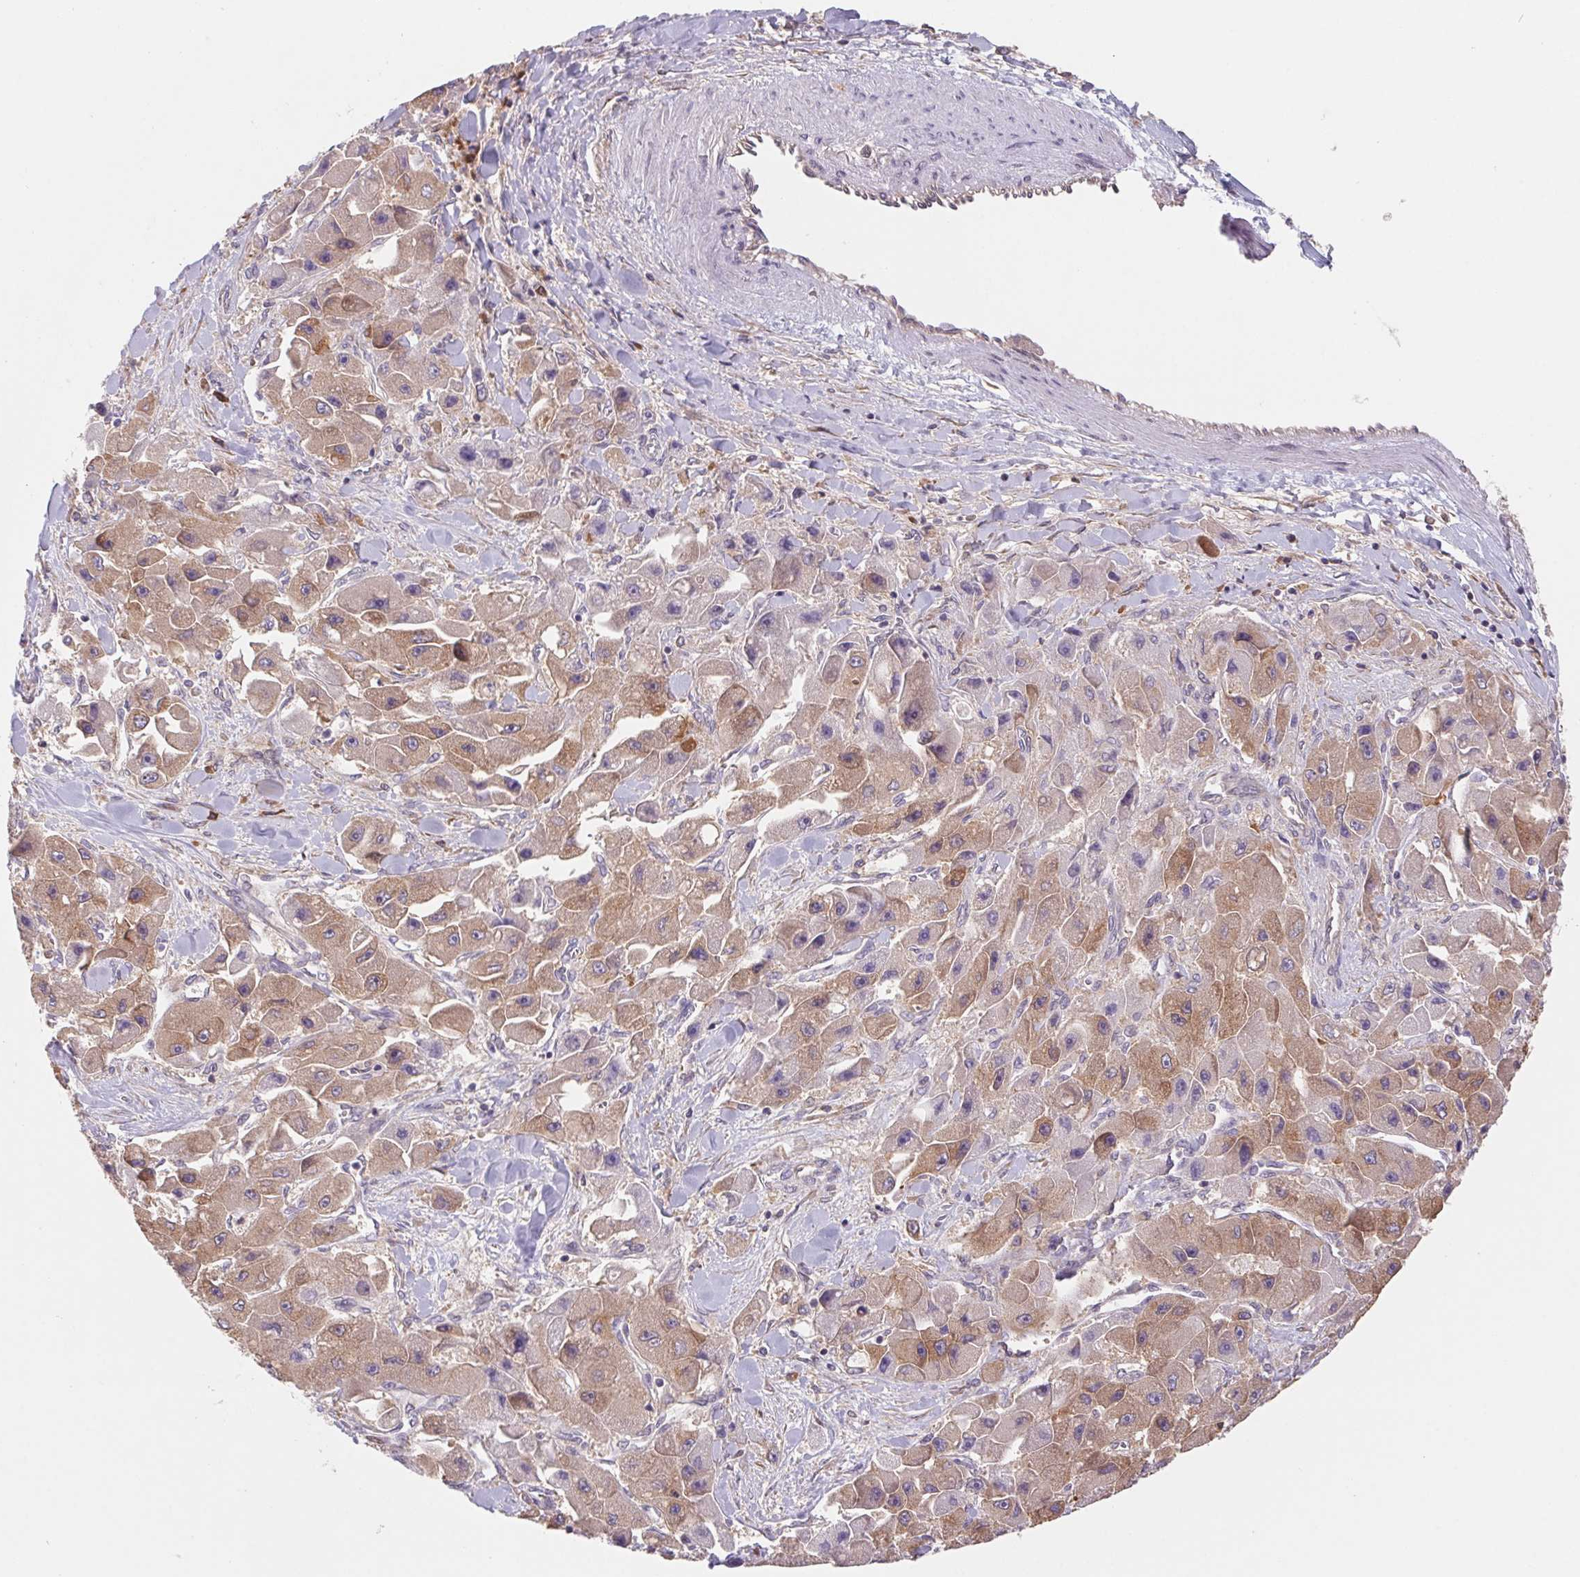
{"staining": {"intensity": "weak", "quantity": ">75%", "location": "cytoplasmic/membranous"}, "tissue": "liver cancer", "cell_type": "Tumor cells", "image_type": "cancer", "snomed": [{"axis": "morphology", "description": "Carcinoma, Hepatocellular, NOS"}, {"axis": "topography", "description": "Liver"}], "caption": "Human liver cancer stained with a brown dye shows weak cytoplasmic/membranous positive staining in approximately >75% of tumor cells.", "gene": "RAB1A", "patient": {"sex": "male", "age": 24}}